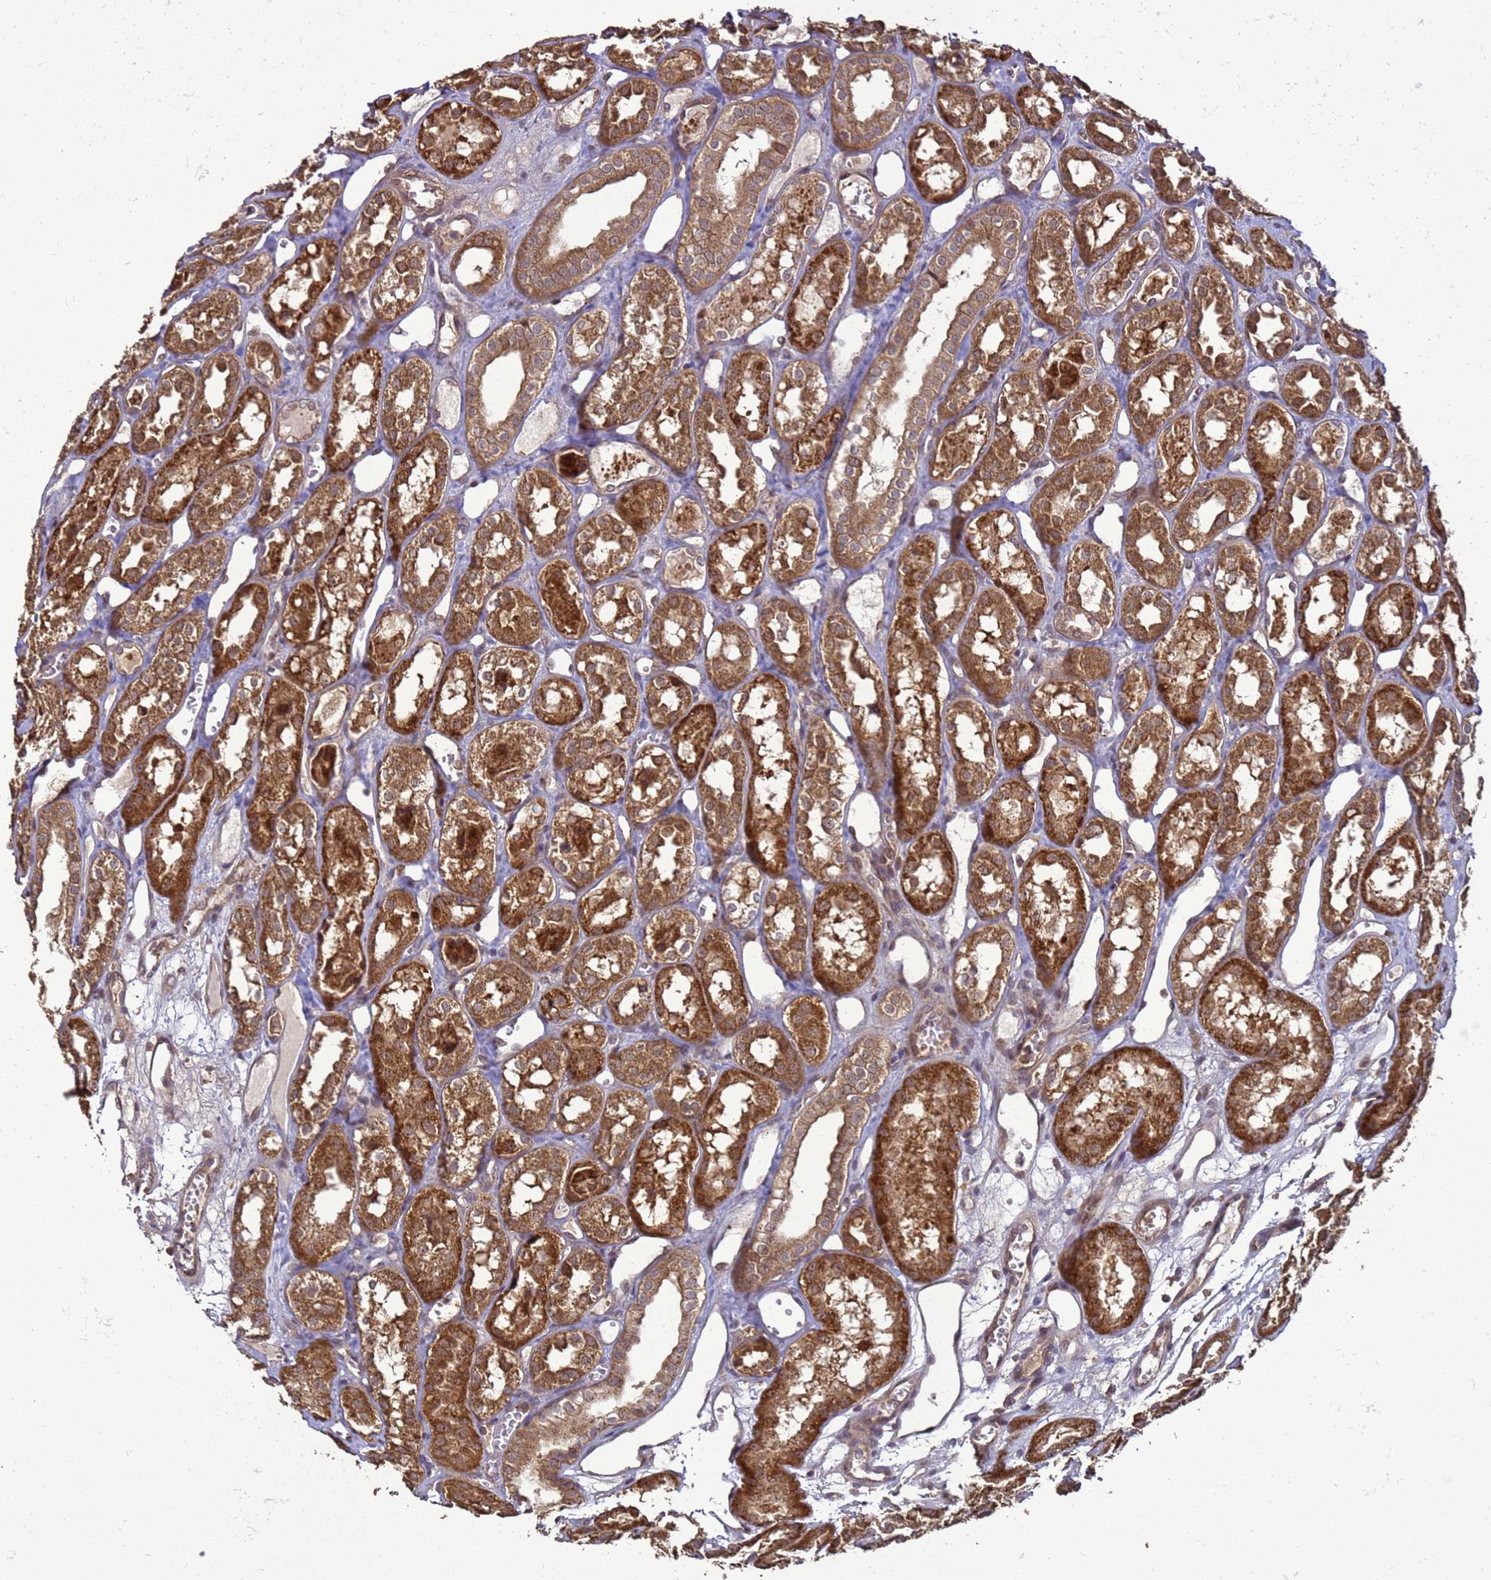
{"staining": {"intensity": "moderate", "quantity": ">75%", "location": "cytoplasmic/membranous"}, "tissue": "kidney", "cell_type": "Cells in glomeruli", "image_type": "normal", "snomed": [{"axis": "morphology", "description": "Normal tissue, NOS"}, {"axis": "topography", "description": "Kidney"}], "caption": "Immunohistochemical staining of unremarkable human kidney exhibits >75% levels of moderate cytoplasmic/membranous protein positivity in approximately >75% of cells in glomeruli. Immunohistochemistry stains the protein of interest in brown and the nuclei are stained blue.", "gene": "CRBN", "patient": {"sex": "male", "age": 16}}